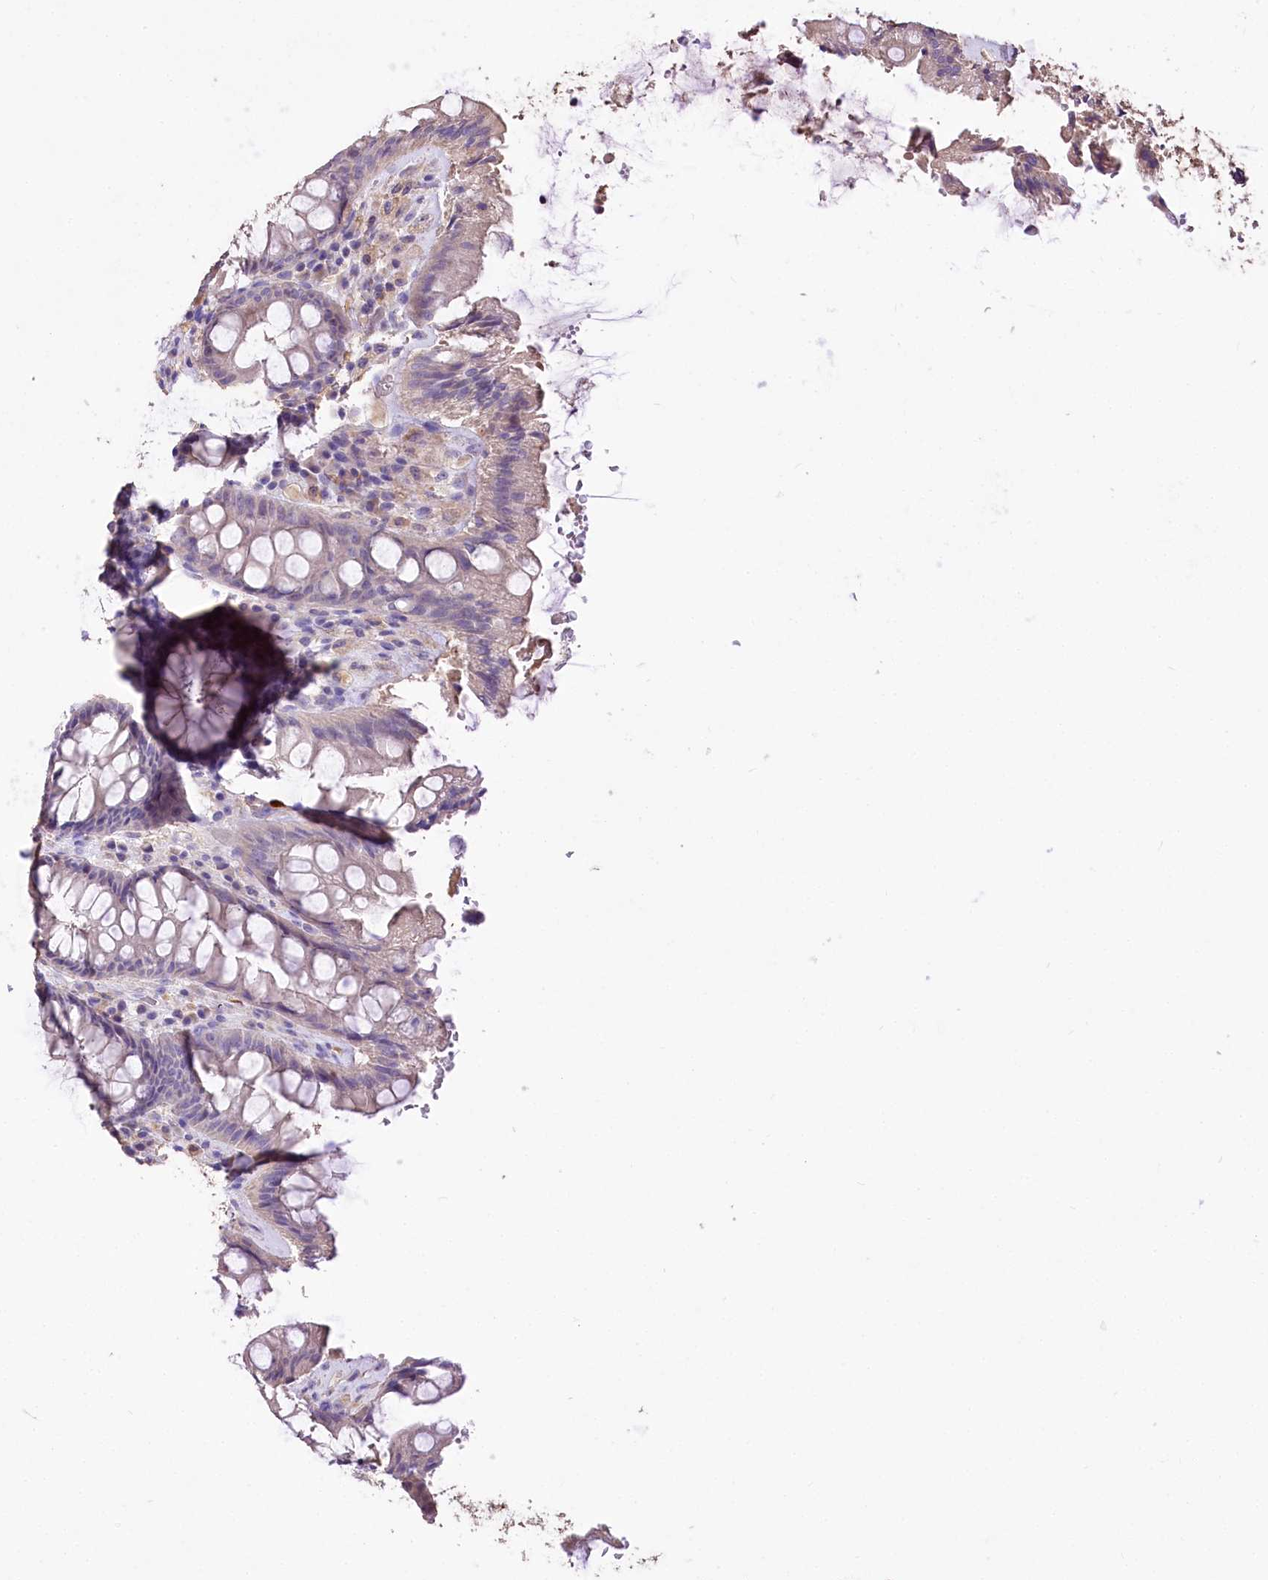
{"staining": {"intensity": "negative", "quantity": "none", "location": "none"}, "tissue": "rectum", "cell_type": "Glandular cells", "image_type": "normal", "snomed": [{"axis": "morphology", "description": "Normal tissue, NOS"}, {"axis": "topography", "description": "Rectum"}], "caption": "Human rectum stained for a protein using IHC displays no staining in glandular cells.", "gene": "PCYOX1L", "patient": {"sex": "female", "age": 46}}